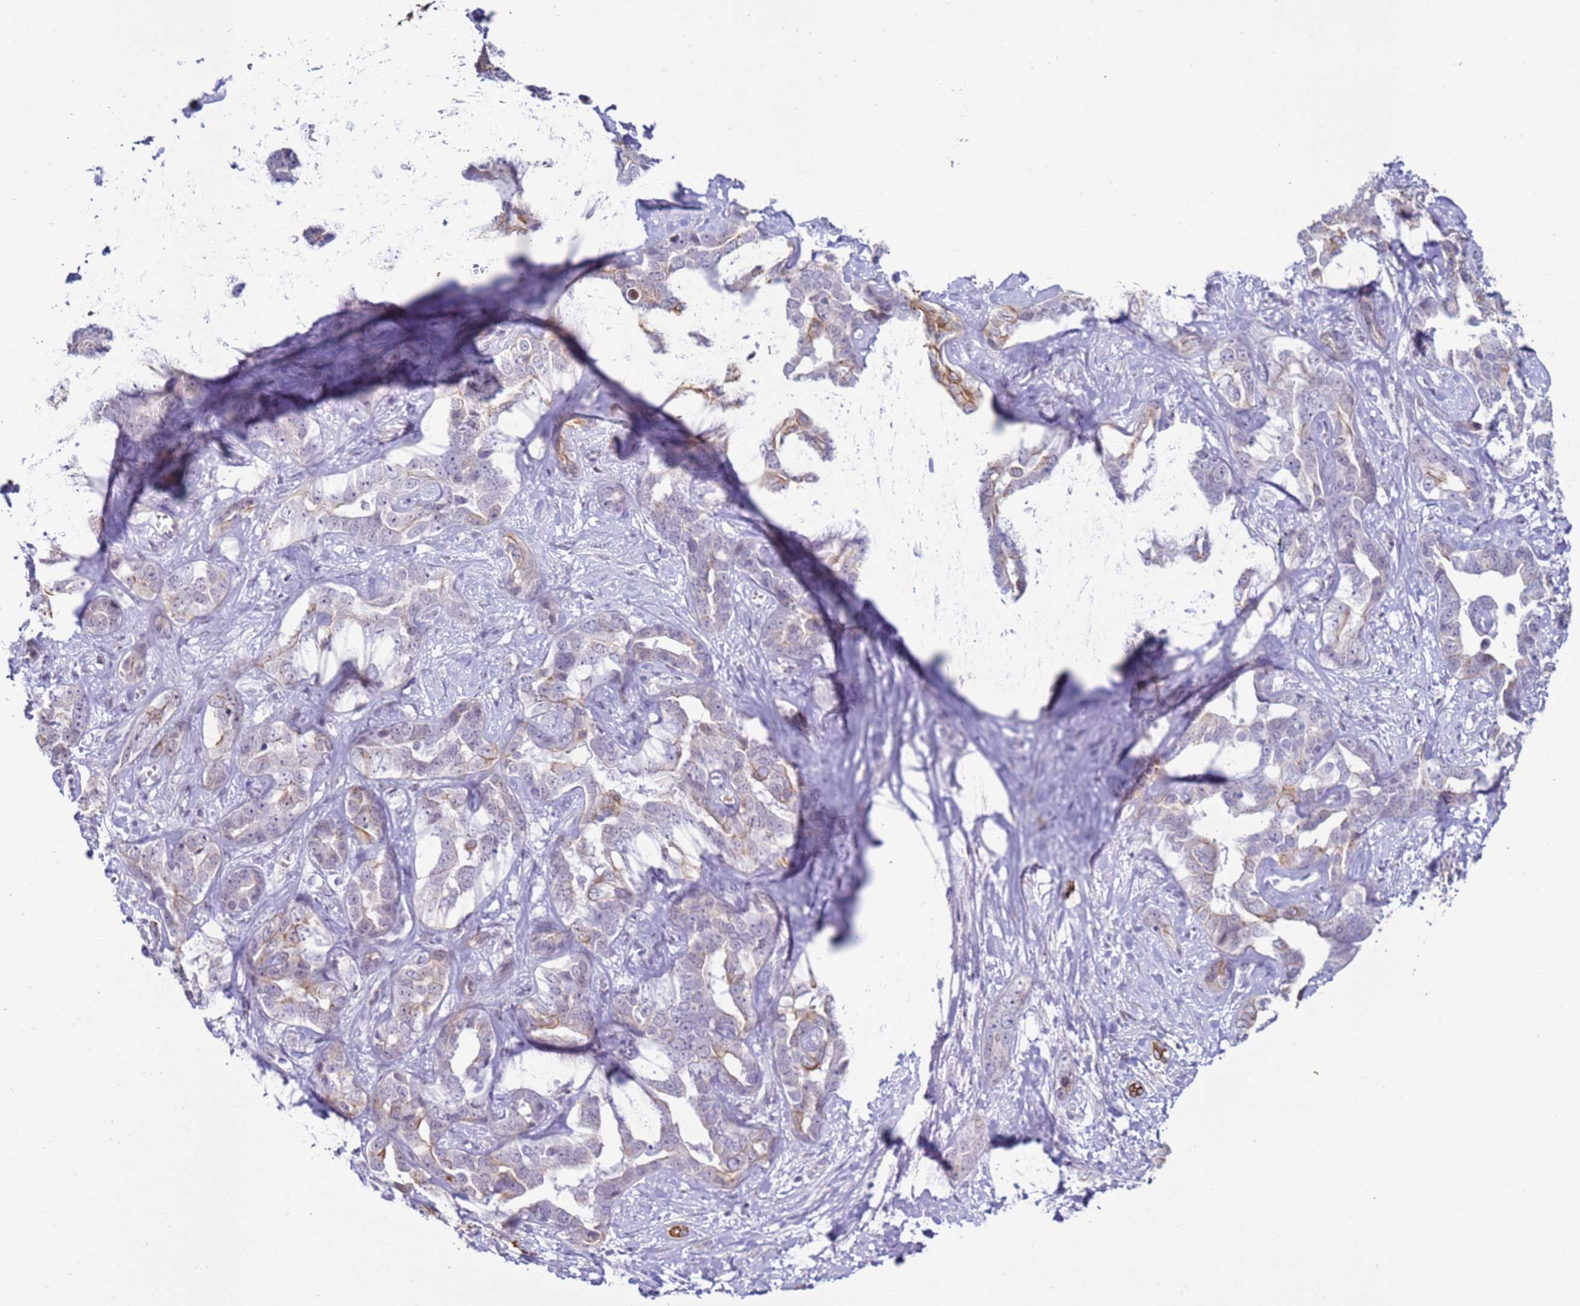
{"staining": {"intensity": "moderate", "quantity": "<25%", "location": "cytoplasmic/membranous"}, "tissue": "liver cancer", "cell_type": "Tumor cells", "image_type": "cancer", "snomed": [{"axis": "morphology", "description": "Cholangiocarcinoma"}, {"axis": "topography", "description": "Liver"}], "caption": "A low amount of moderate cytoplasmic/membranous expression is identified in about <25% of tumor cells in liver cholangiocarcinoma tissue.", "gene": "NPAP1", "patient": {"sex": "male", "age": 59}}